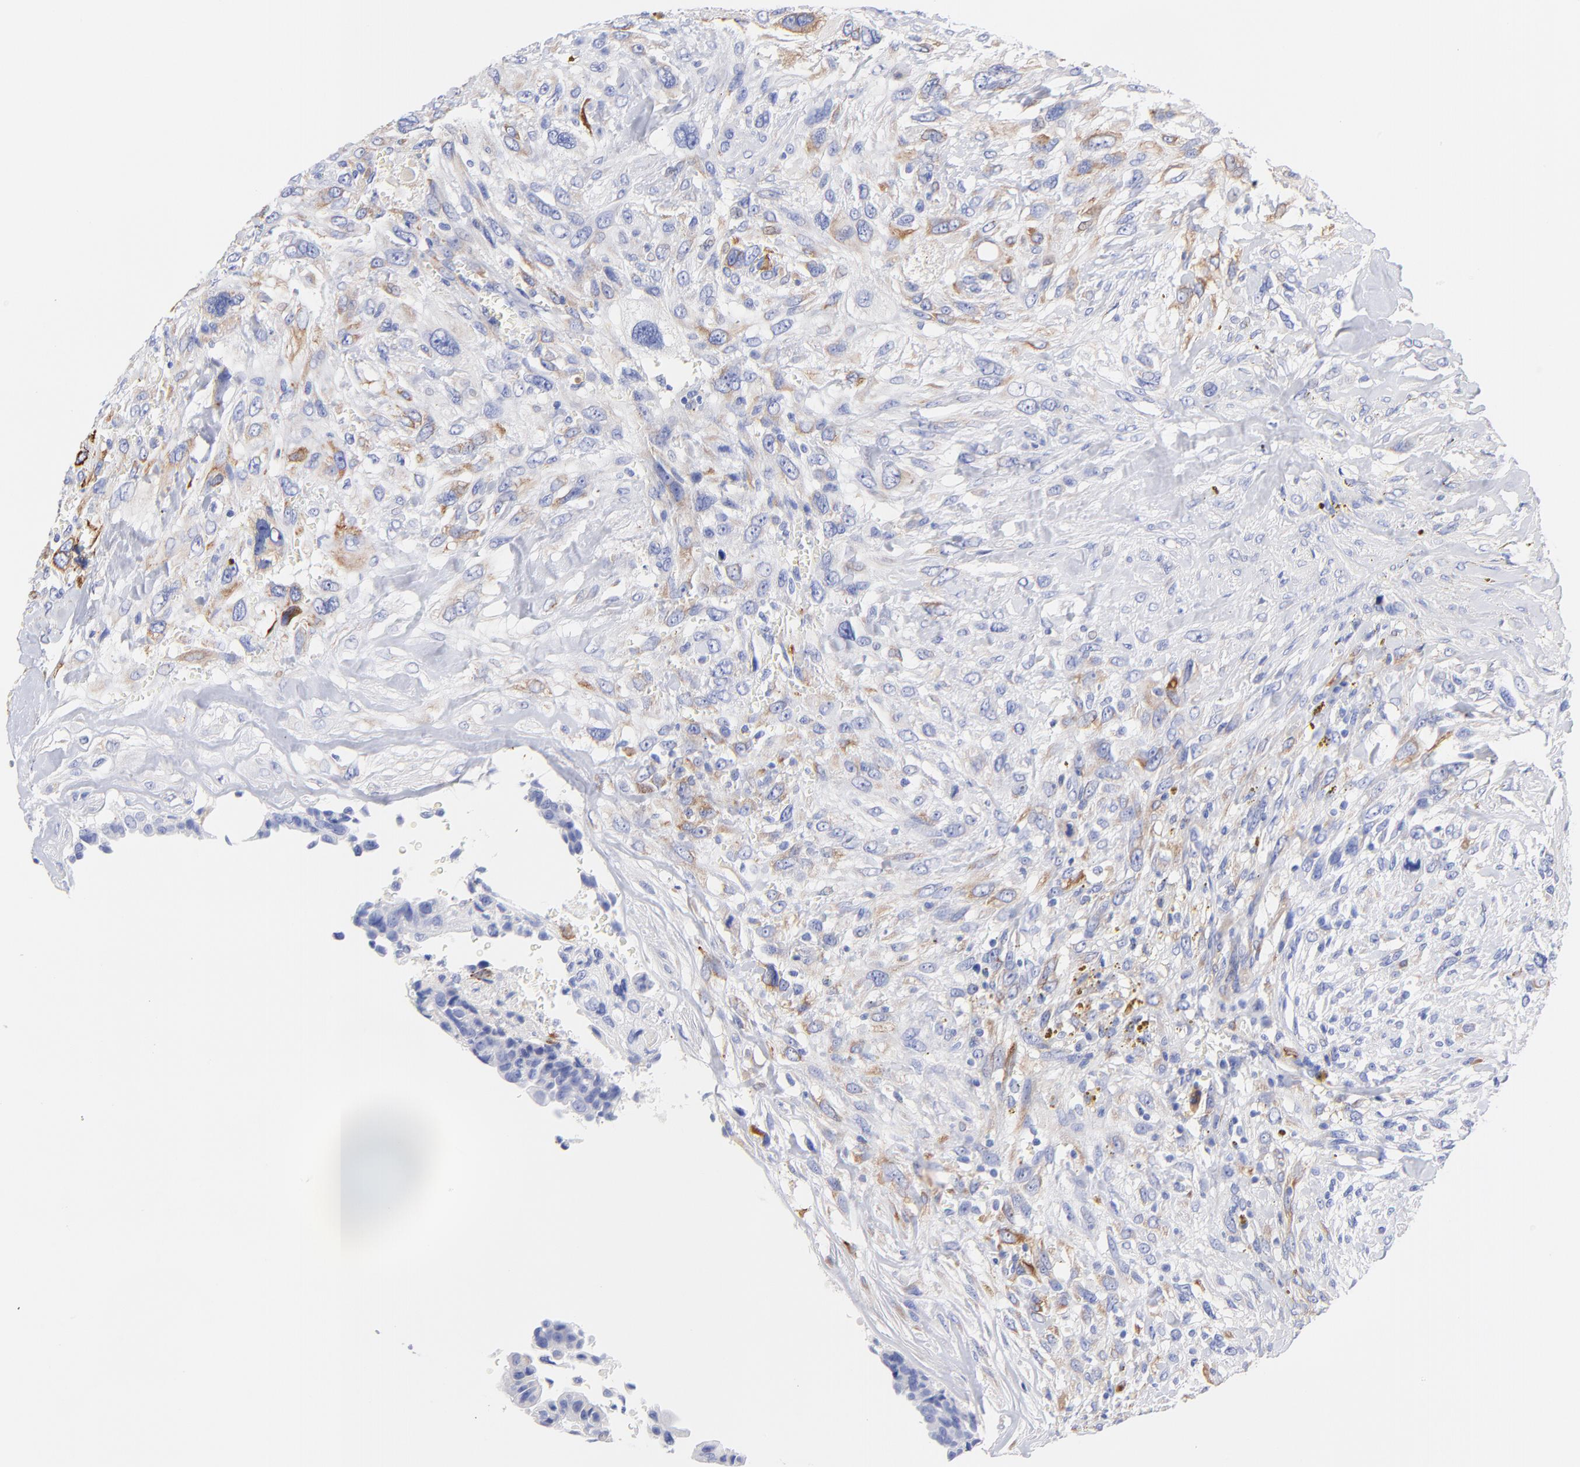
{"staining": {"intensity": "weak", "quantity": "<25%", "location": "cytoplasmic/membranous"}, "tissue": "breast cancer", "cell_type": "Tumor cells", "image_type": "cancer", "snomed": [{"axis": "morphology", "description": "Neoplasm, malignant, NOS"}, {"axis": "topography", "description": "Breast"}], "caption": "Immunohistochemistry (IHC) of breast cancer demonstrates no expression in tumor cells. (DAB immunohistochemistry with hematoxylin counter stain).", "gene": "C1QTNF6", "patient": {"sex": "female", "age": 50}}